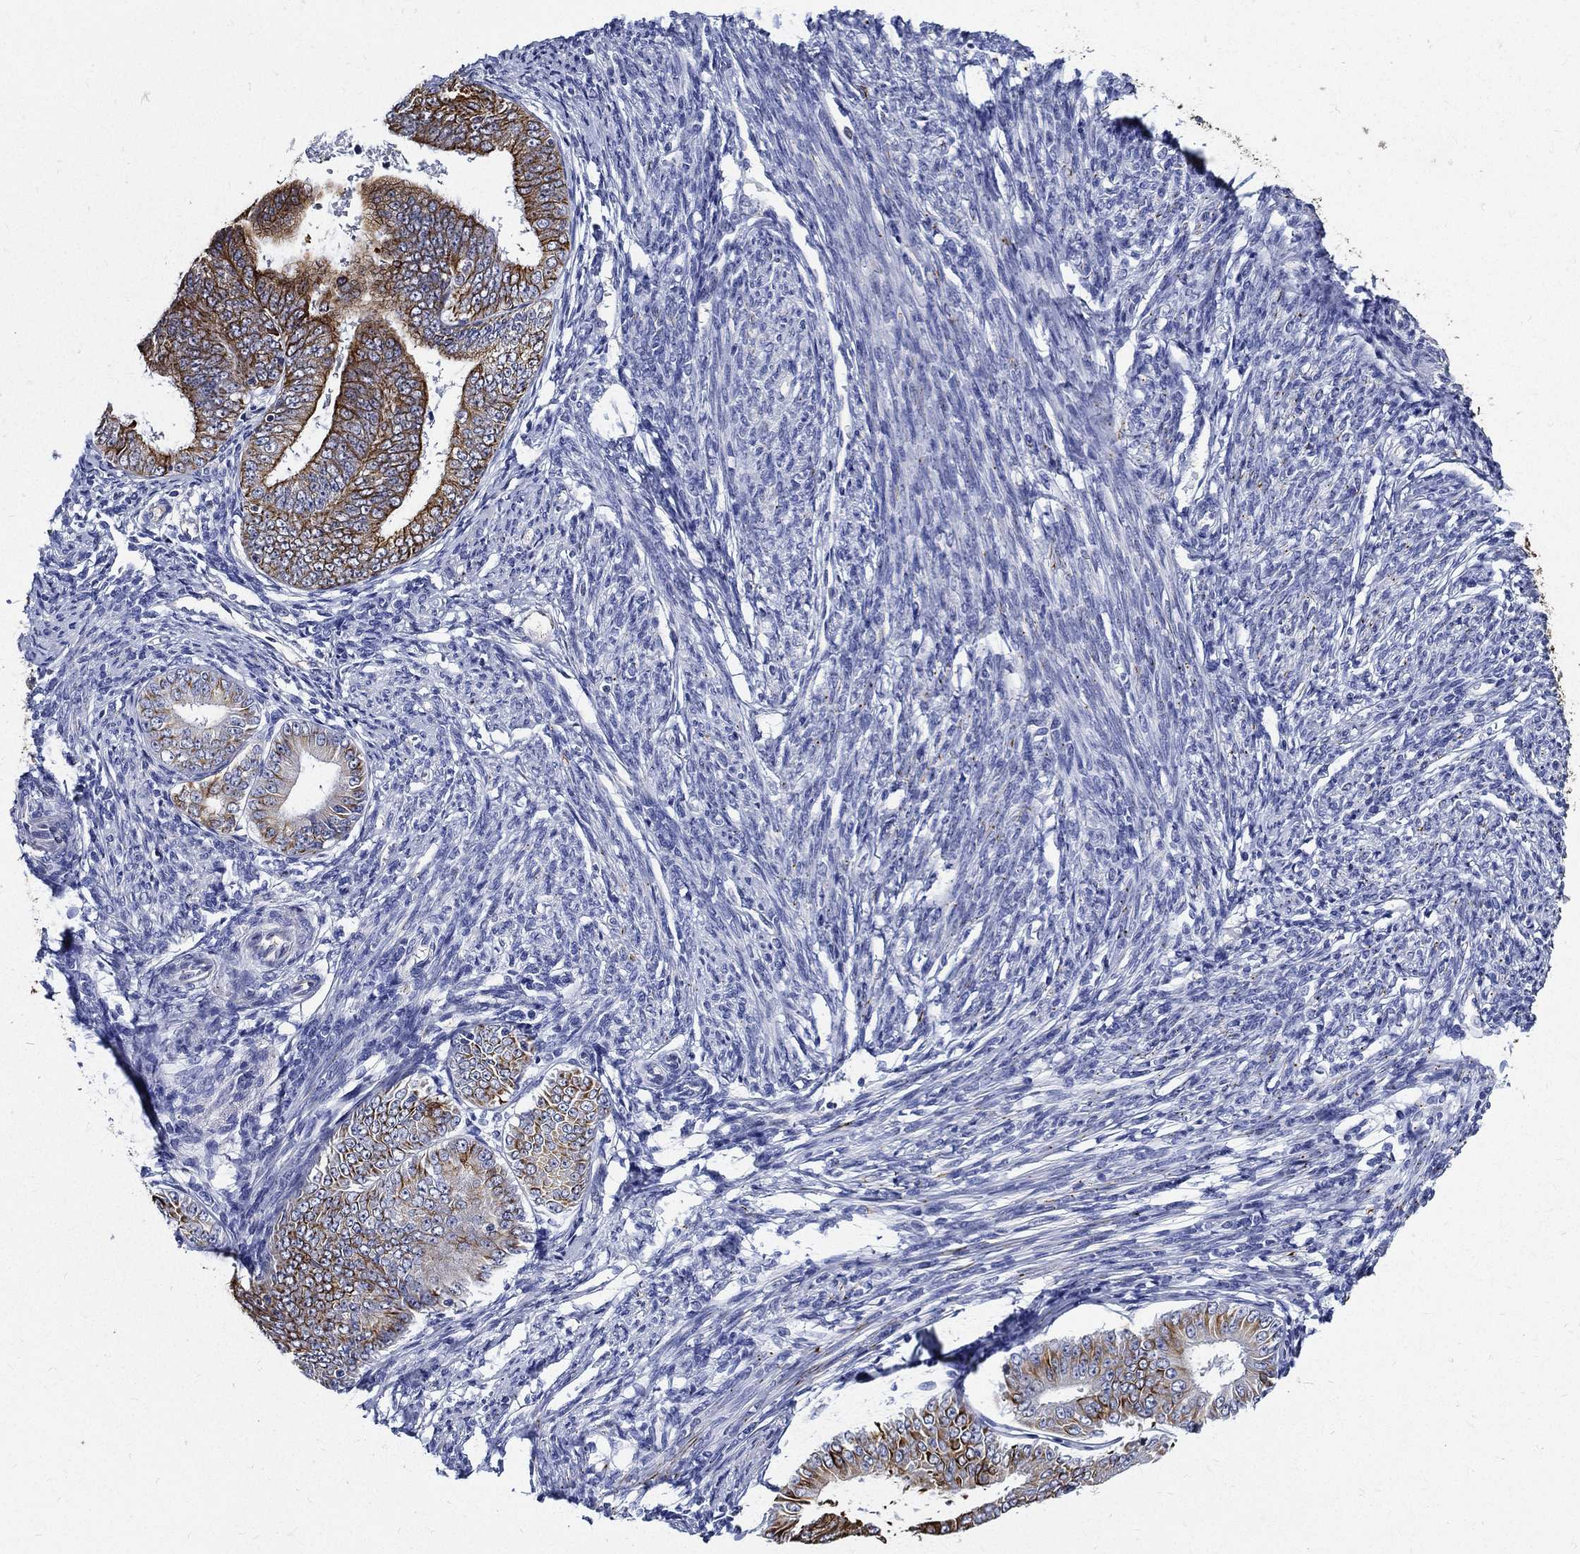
{"staining": {"intensity": "strong", "quantity": "25%-75%", "location": "cytoplasmic/membranous"}, "tissue": "endometrial cancer", "cell_type": "Tumor cells", "image_type": "cancer", "snomed": [{"axis": "morphology", "description": "Adenocarcinoma, NOS"}, {"axis": "topography", "description": "Endometrium"}], "caption": "Endometrial adenocarcinoma stained for a protein shows strong cytoplasmic/membranous positivity in tumor cells.", "gene": "NEDD9", "patient": {"sex": "female", "age": 63}}